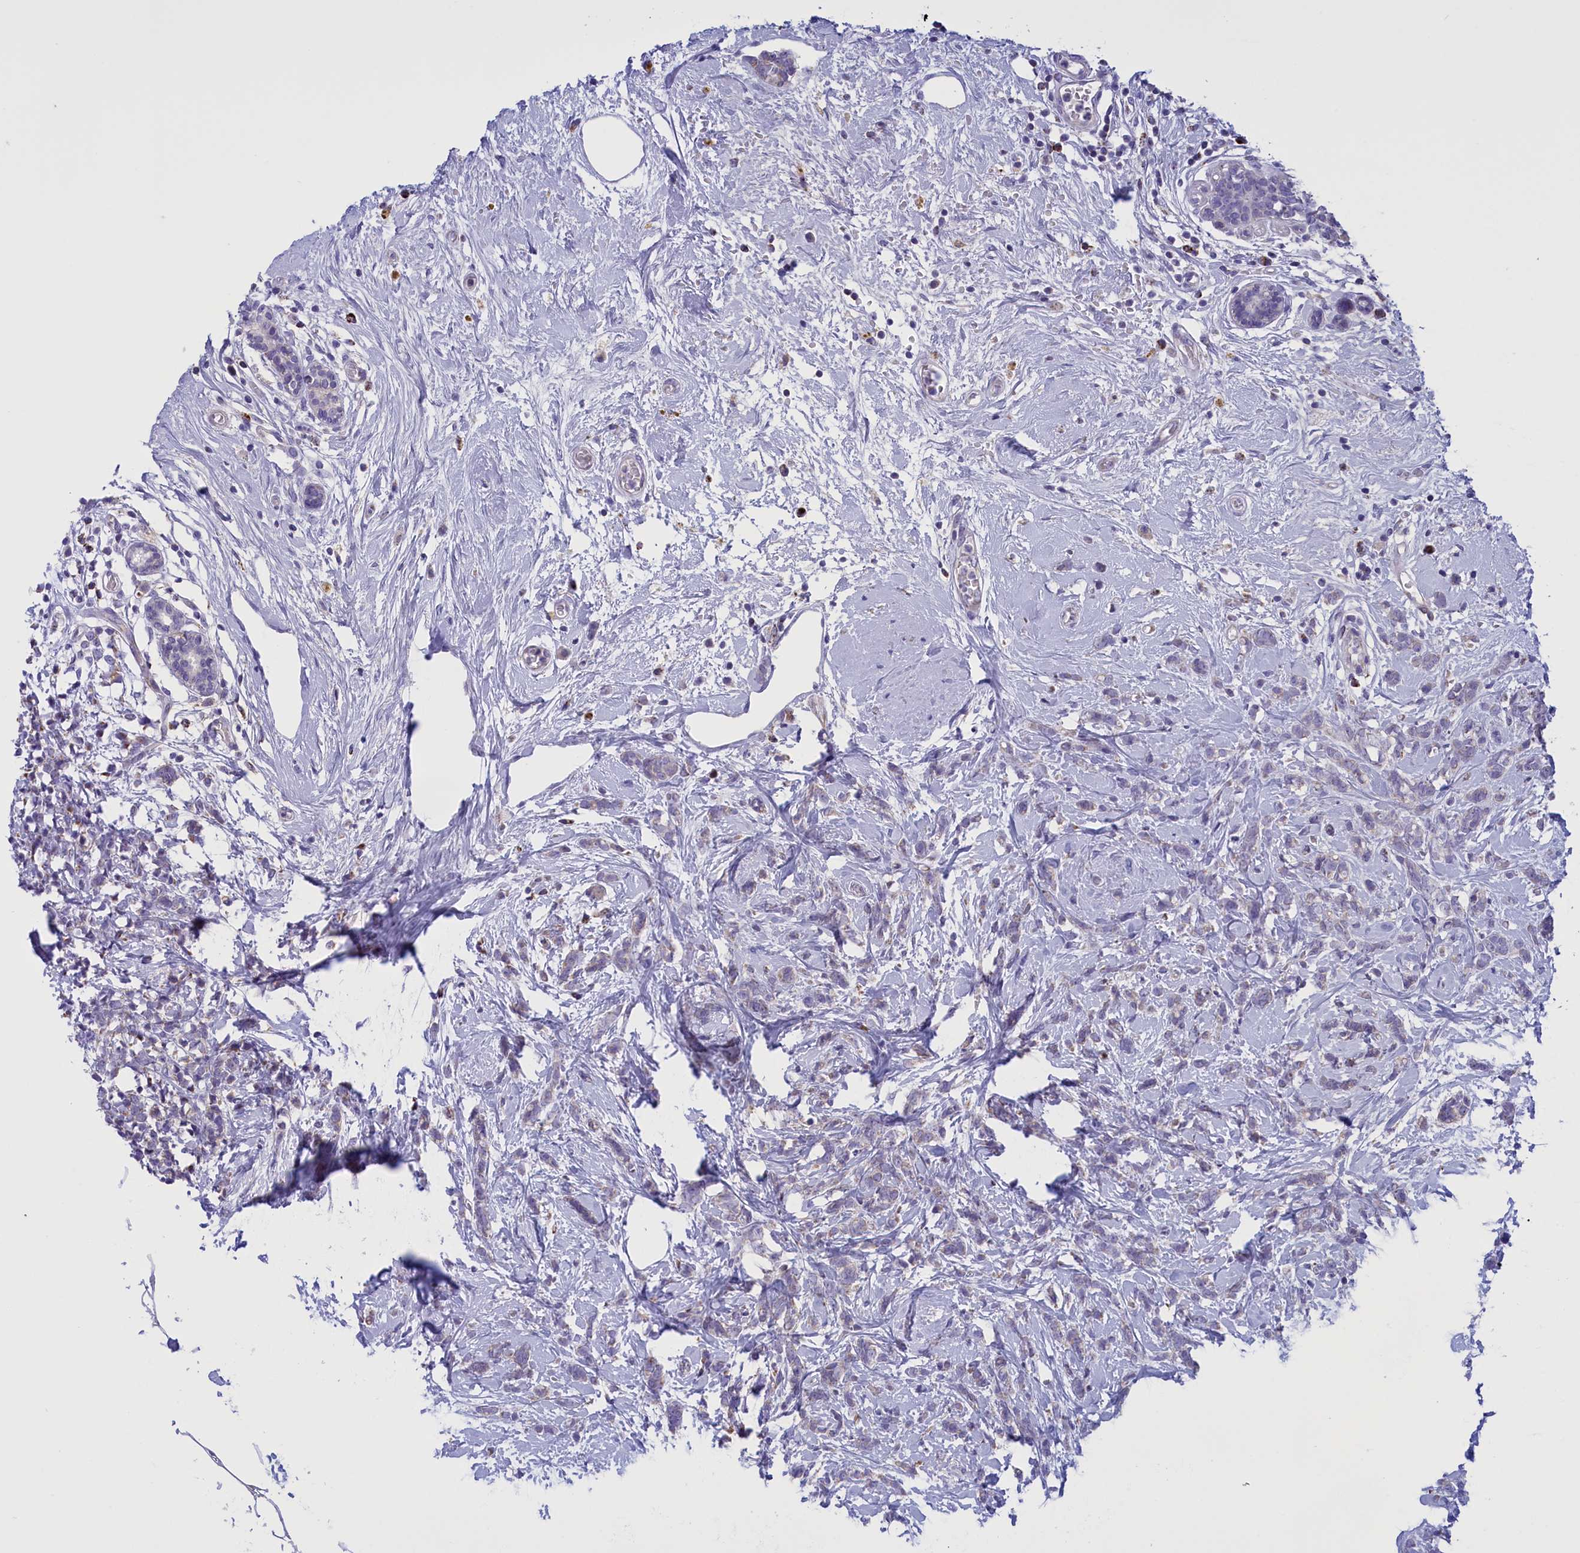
{"staining": {"intensity": "negative", "quantity": "none", "location": "none"}, "tissue": "breast cancer", "cell_type": "Tumor cells", "image_type": "cancer", "snomed": [{"axis": "morphology", "description": "Lobular carcinoma"}, {"axis": "topography", "description": "Breast"}], "caption": "An image of breast cancer stained for a protein shows no brown staining in tumor cells. The staining was performed using DAB to visualize the protein expression in brown, while the nuclei were stained in blue with hematoxylin (Magnification: 20x).", "gene": "FAM149B1", "patient": {"sex": "female", "age": 58}}